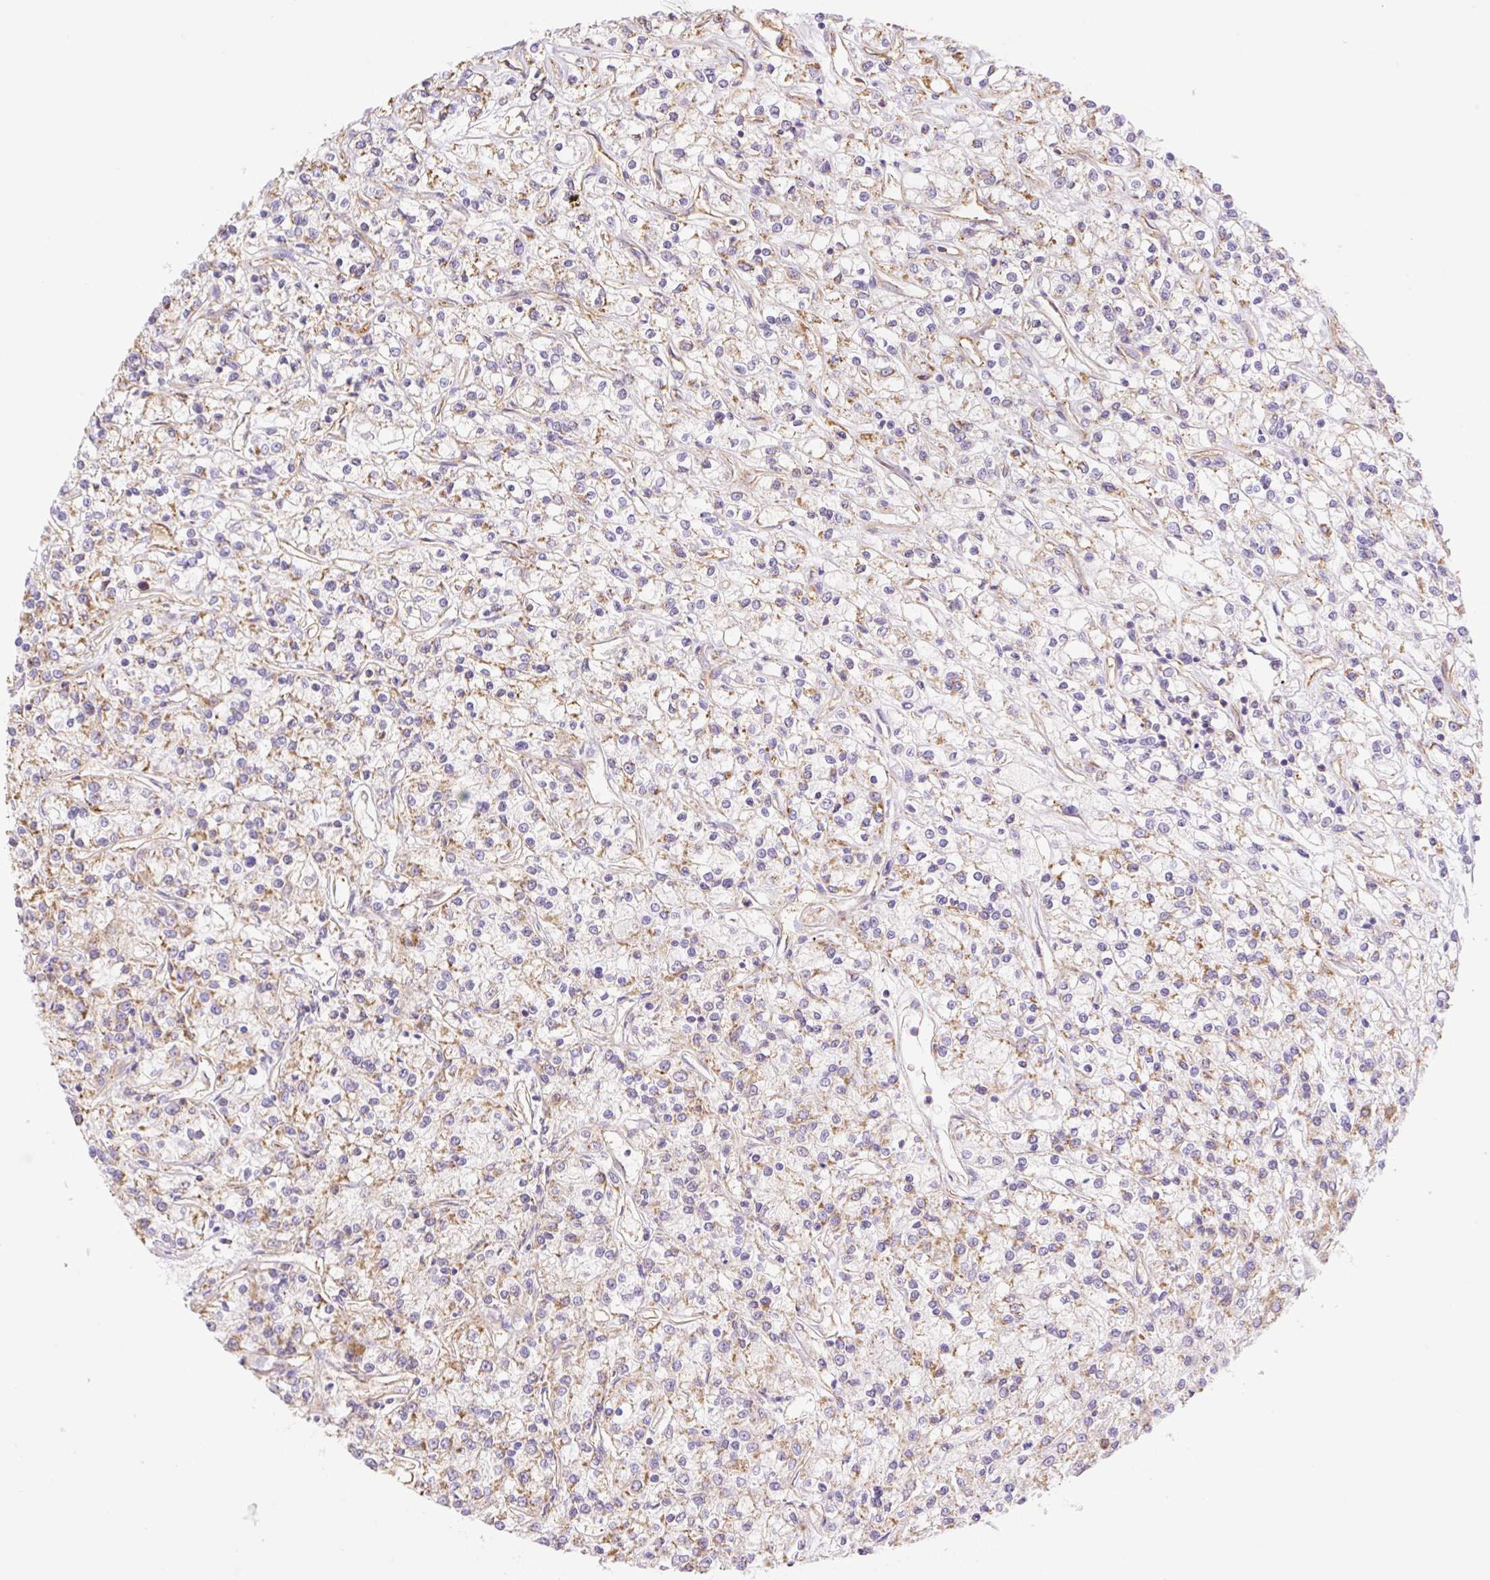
{"staining": {"intensity": "moderate", "quantity": "<25%", "location": "cytoplasmic/membranous"}, "tissue": "renal cancer", "cell_type": "Tumor cells", "image_type": "cancer", "snomed": [{"axis": "morphology", "description": "Adenocarcinoma, NOS"}, {"axis": "topography", "description": "Kidney"}], "caption": "Immunohistochemical staining of adenocarcinoma (renal) shows low levels of moderate cytoplasmic/membranous protein staining in about <25% of tumor cells.", "gene": "ESAM", "patient": {"sex": "female", "age": 59}}